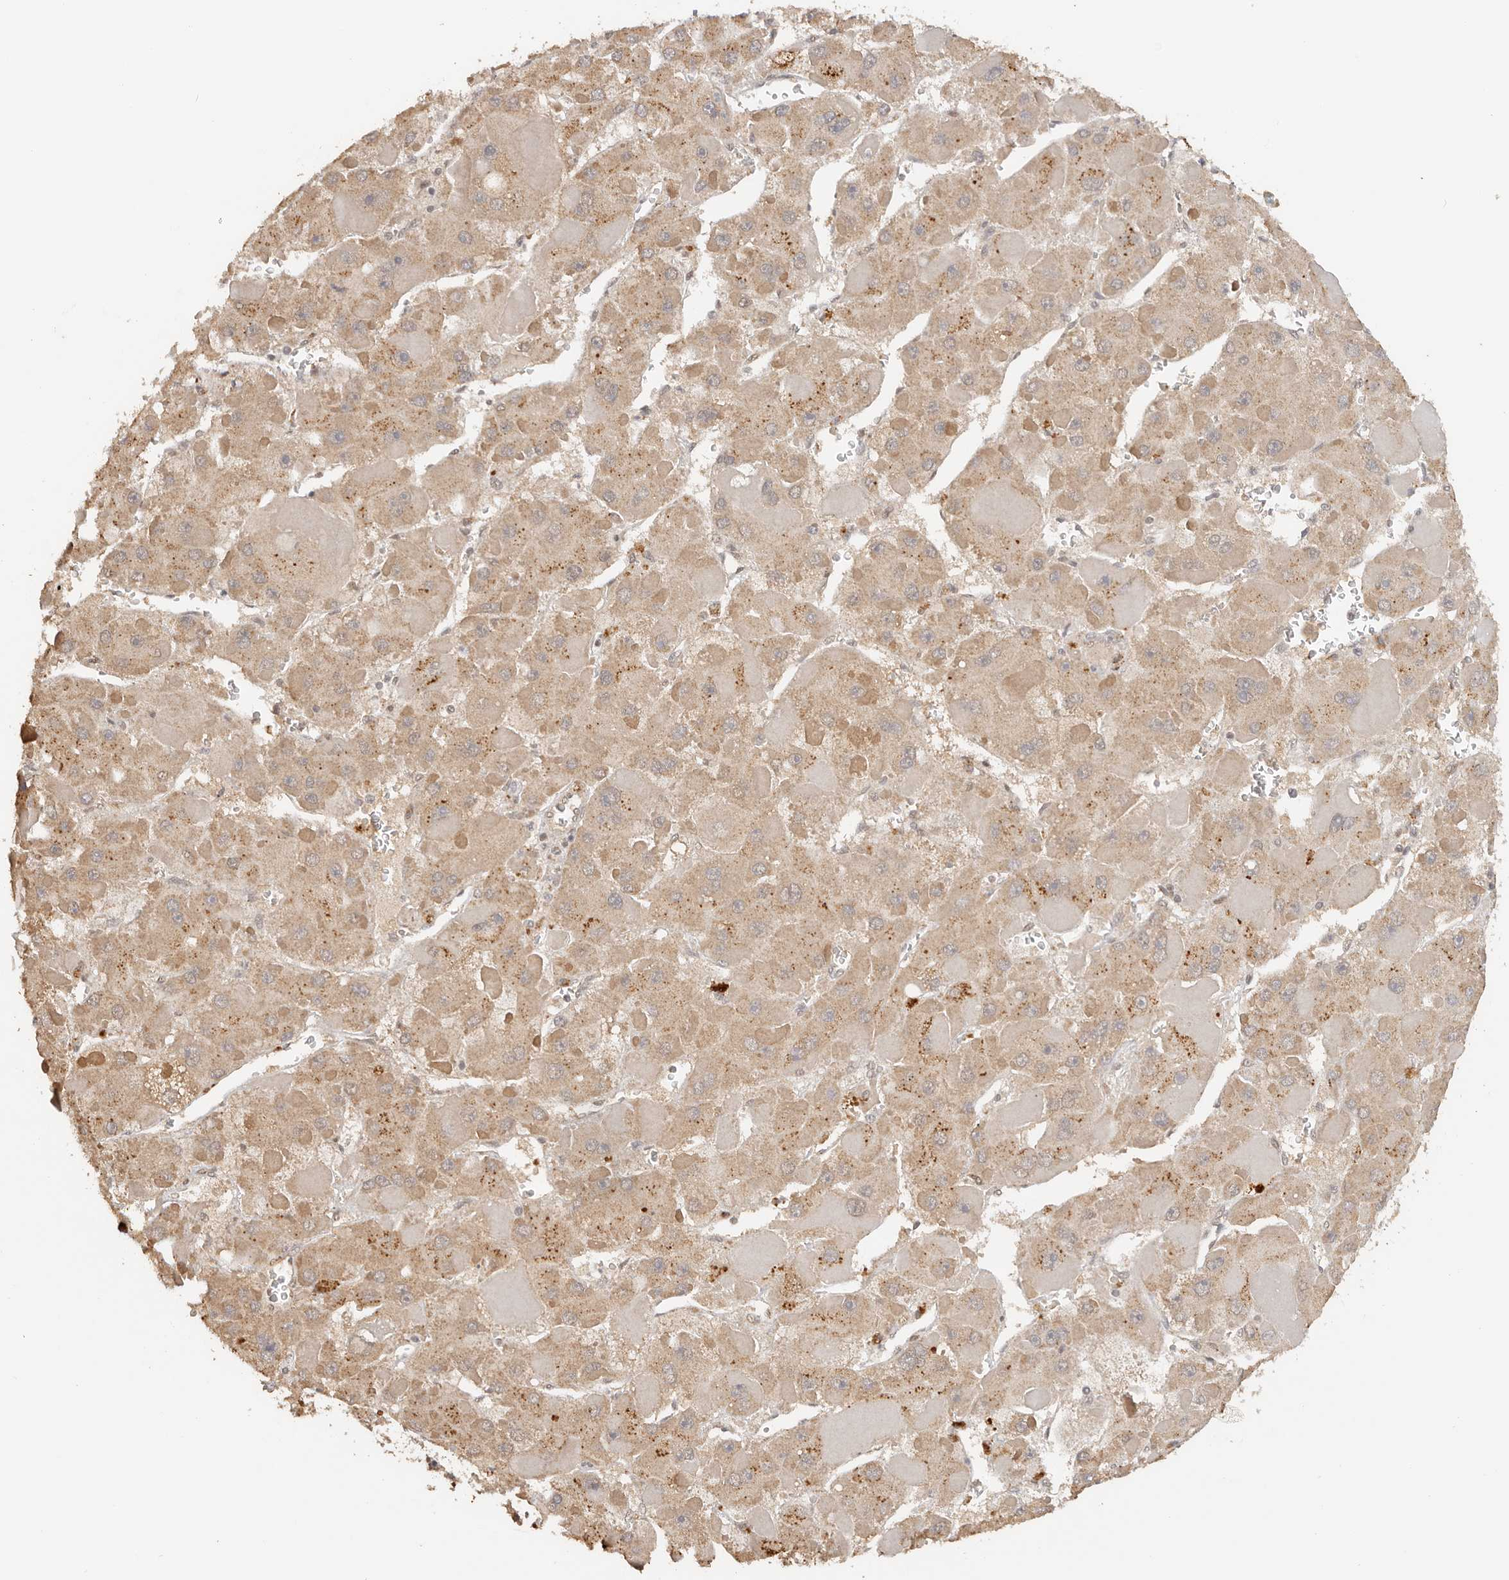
{"staining": {"intensity": "moderate", "quantity": ">75%", "location": "cytoplasmic/membranous"}, "tissue": "liver cancer", "cell_type": "Tumor cells", "image_type": "cancer", "snomed": [{"axis": "morphology", "description": "Carcinoma, Hepatocellular, NOS"}, {"axis": "topography", "description": "Liver"}], "caption": "The micrograph reveals staining of hepatocellular carcinoma (liver), revealing moderate cytoplasmic/membranous protein expression (brown color) within tumor cells. Using DAB (brown) and hematoxylin (blue) stains, captured at high magnification using brightfield microscopy.", "gene": "SEC14L1", "patient": {"sex": "female", "age": 73}}